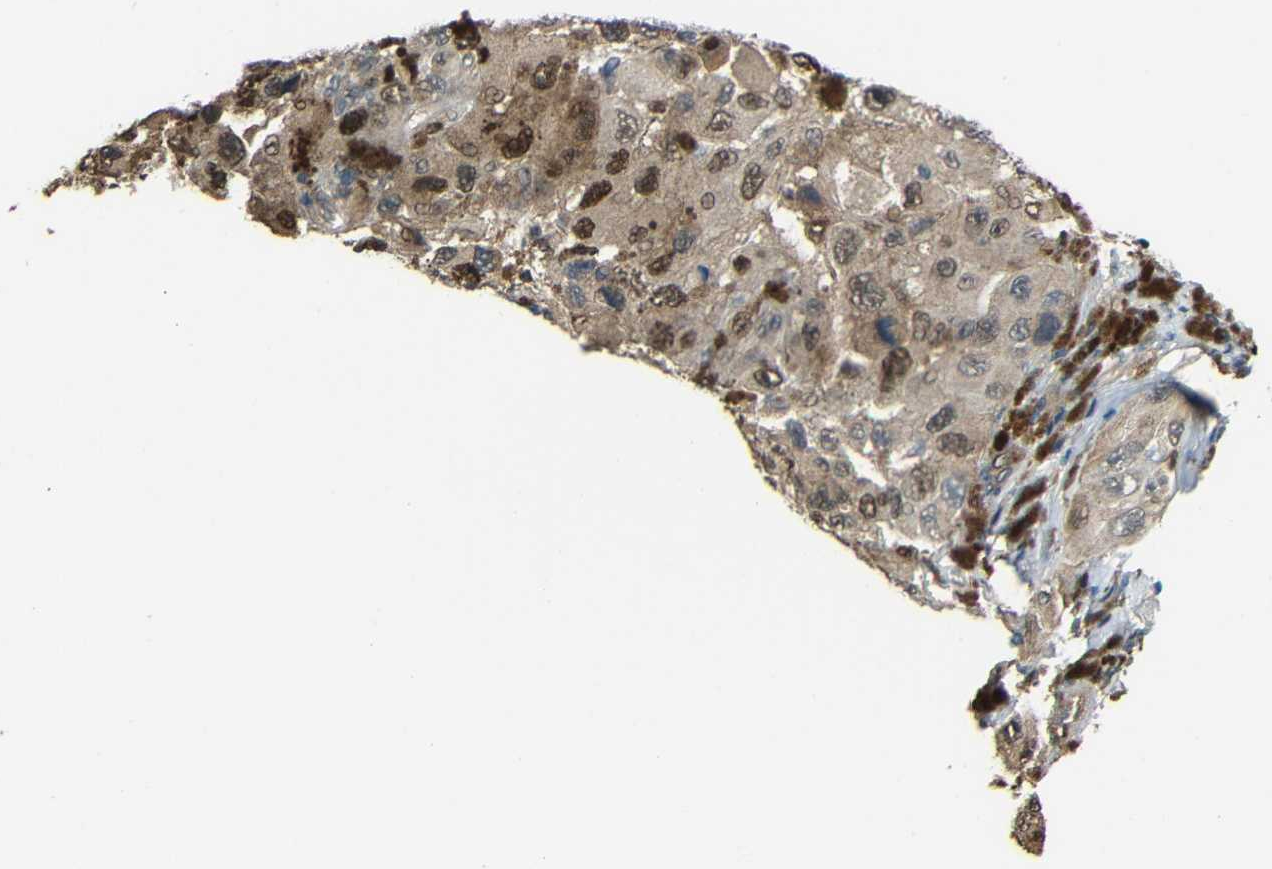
{"staining": {"intensity": "moderate", "quantity": "25%-75%", "location": "cytoplasmic/membranous,nuclear"}, "tissue": "melanoma", "cell_type": "Tumor cells", "image_type": "cancer", "snomed": [{"axis": "morphology", "description": "Malignant melanoma, NOS"}, {"axis": "topography", "description": "Skin"}], "caption": "Immunohistochemistry (IHC) photomicrograph of malignant melanoma stained for a protein (brown), which exhibits medium levels of moderate cytoplasmic/membranous and nuclear expression in approximately 25%-75% of tumor cells.", "gene": "STBD1", "patient": {"sex": "female", "age": 73}}